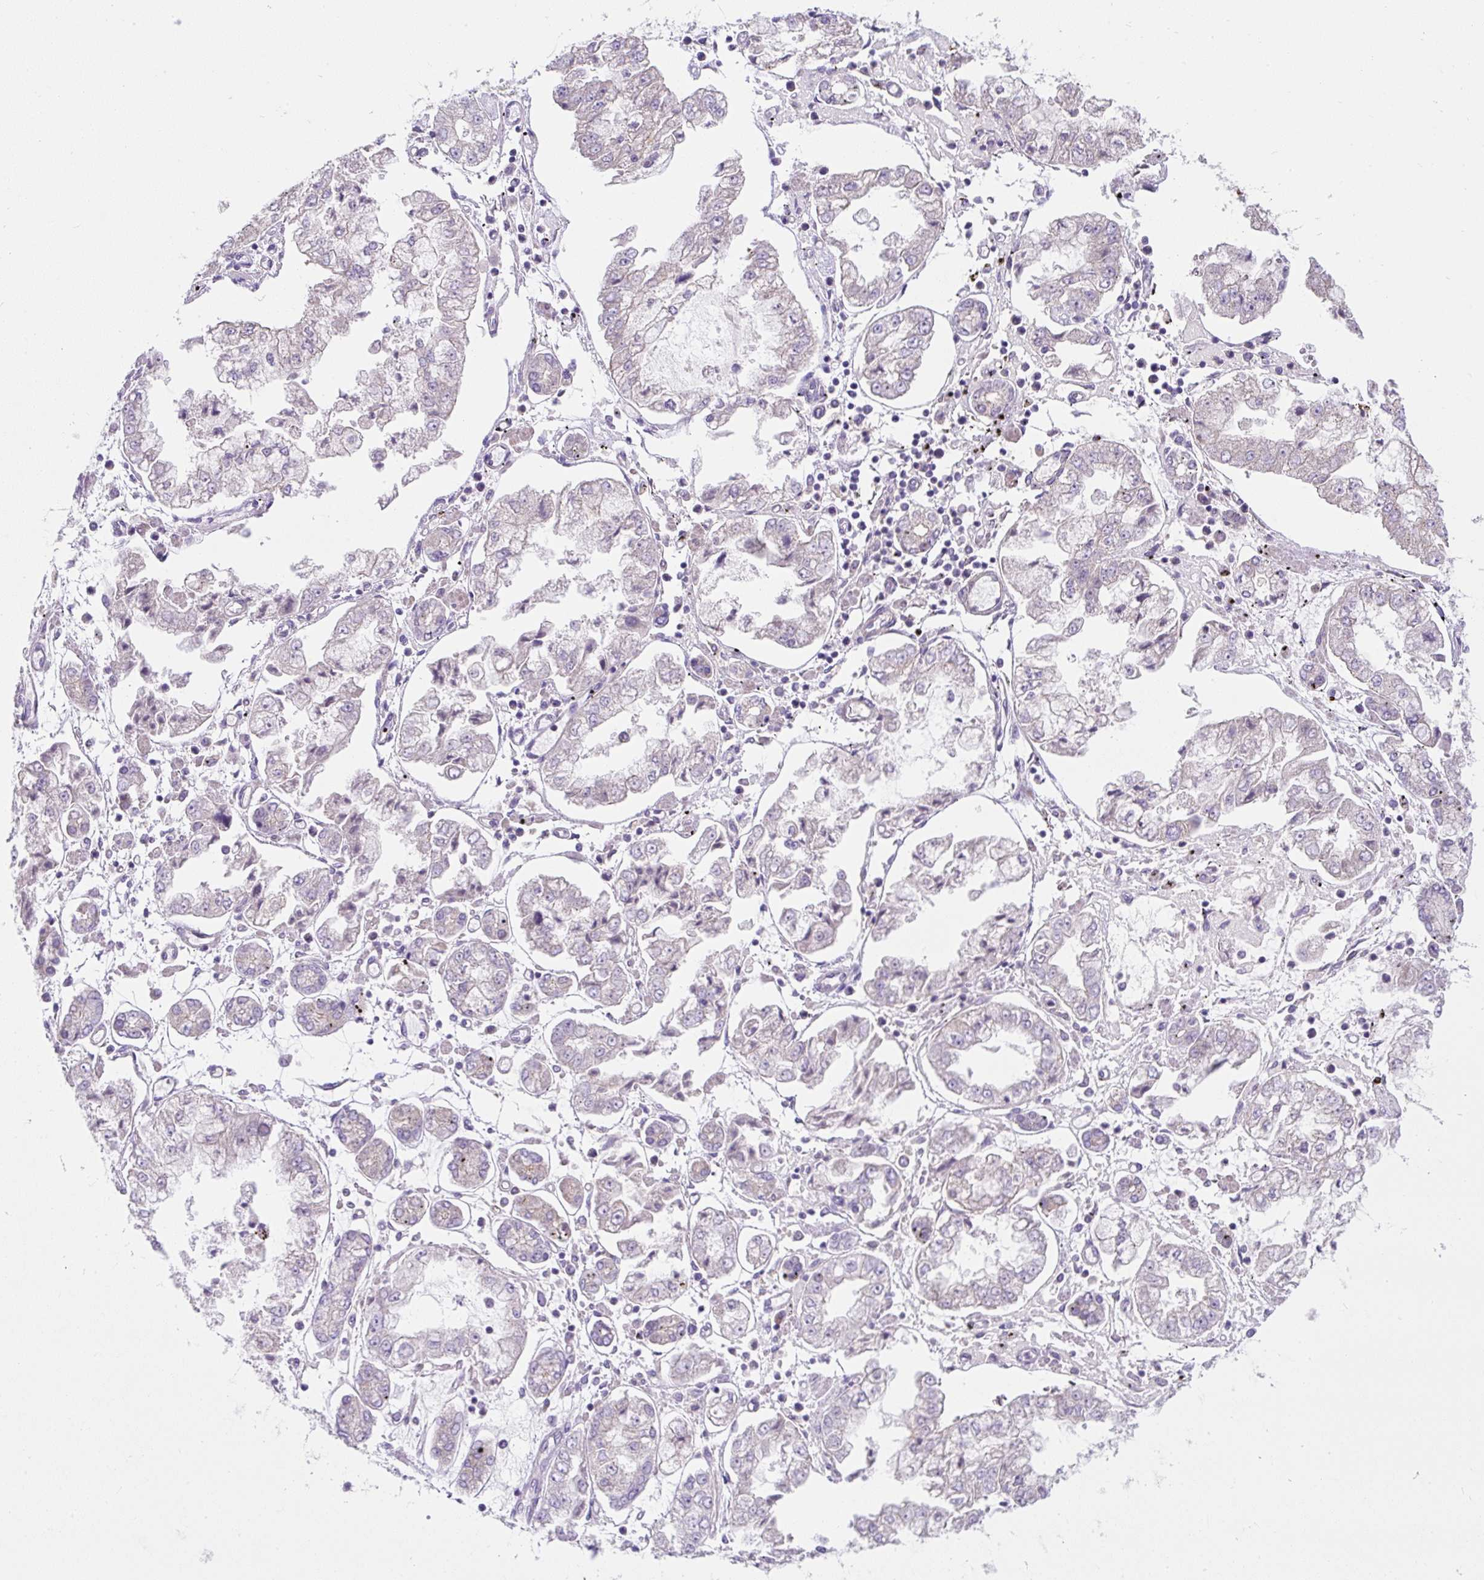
{"staining": {"intensity": "negative", "quantity": "none", "location": "none"}, "tissue": "stomach cancer", "cell_type": "Tumor cells", "image_type": "cancer", "snomed": [{"axis": "morphology", "description": "Adenocarcinoma, NOS"}, {"axis": "topography", "description": "Stomach"}], "caption": "This is an immunohistochemistry (IHC) micrograph of stomach cancer. There is no staining in tumor cells.", "gene": "SUSD5", "patient": {"sex": "male", "age": 76}}